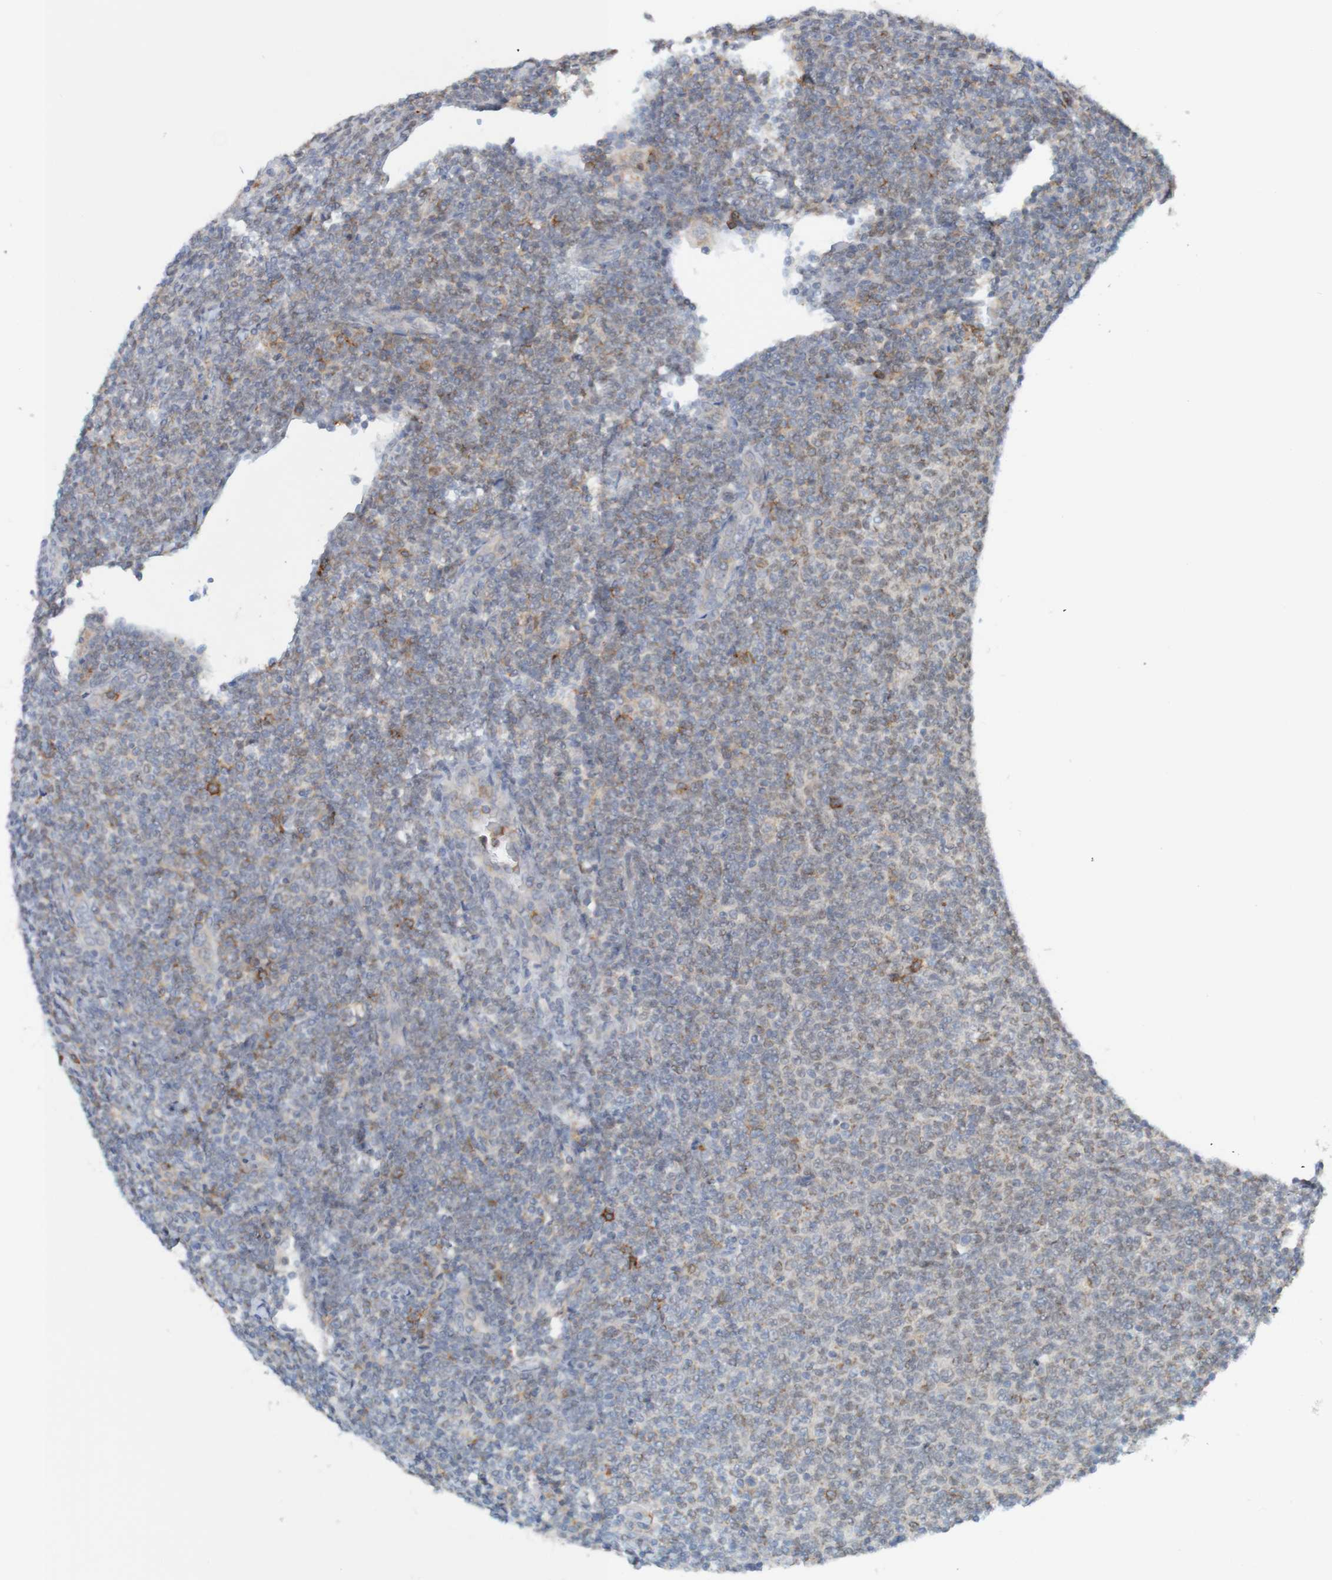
{"staining": {"intensity": "strong", "quantity": "<25%", "location": "cytoplasmic/membranous"}, "tissue": "lymphoma", "cell_type": "Tumor cells", "image_type": "cancer", "snomed": [{"axis": "morphology", "description": "Malignant lymphoma, non-Hodgkin's type, Low grade"}, {"axis": "topography", "description": "Lymph node"}], "caption": "Human lymphoma stained for a protein (brown) shows strong cytoplasmic/membranous positive positivity in about <25% of tumor cells.", "gene": "NAV2", "patient": {"sex": "male", "age": 66}}